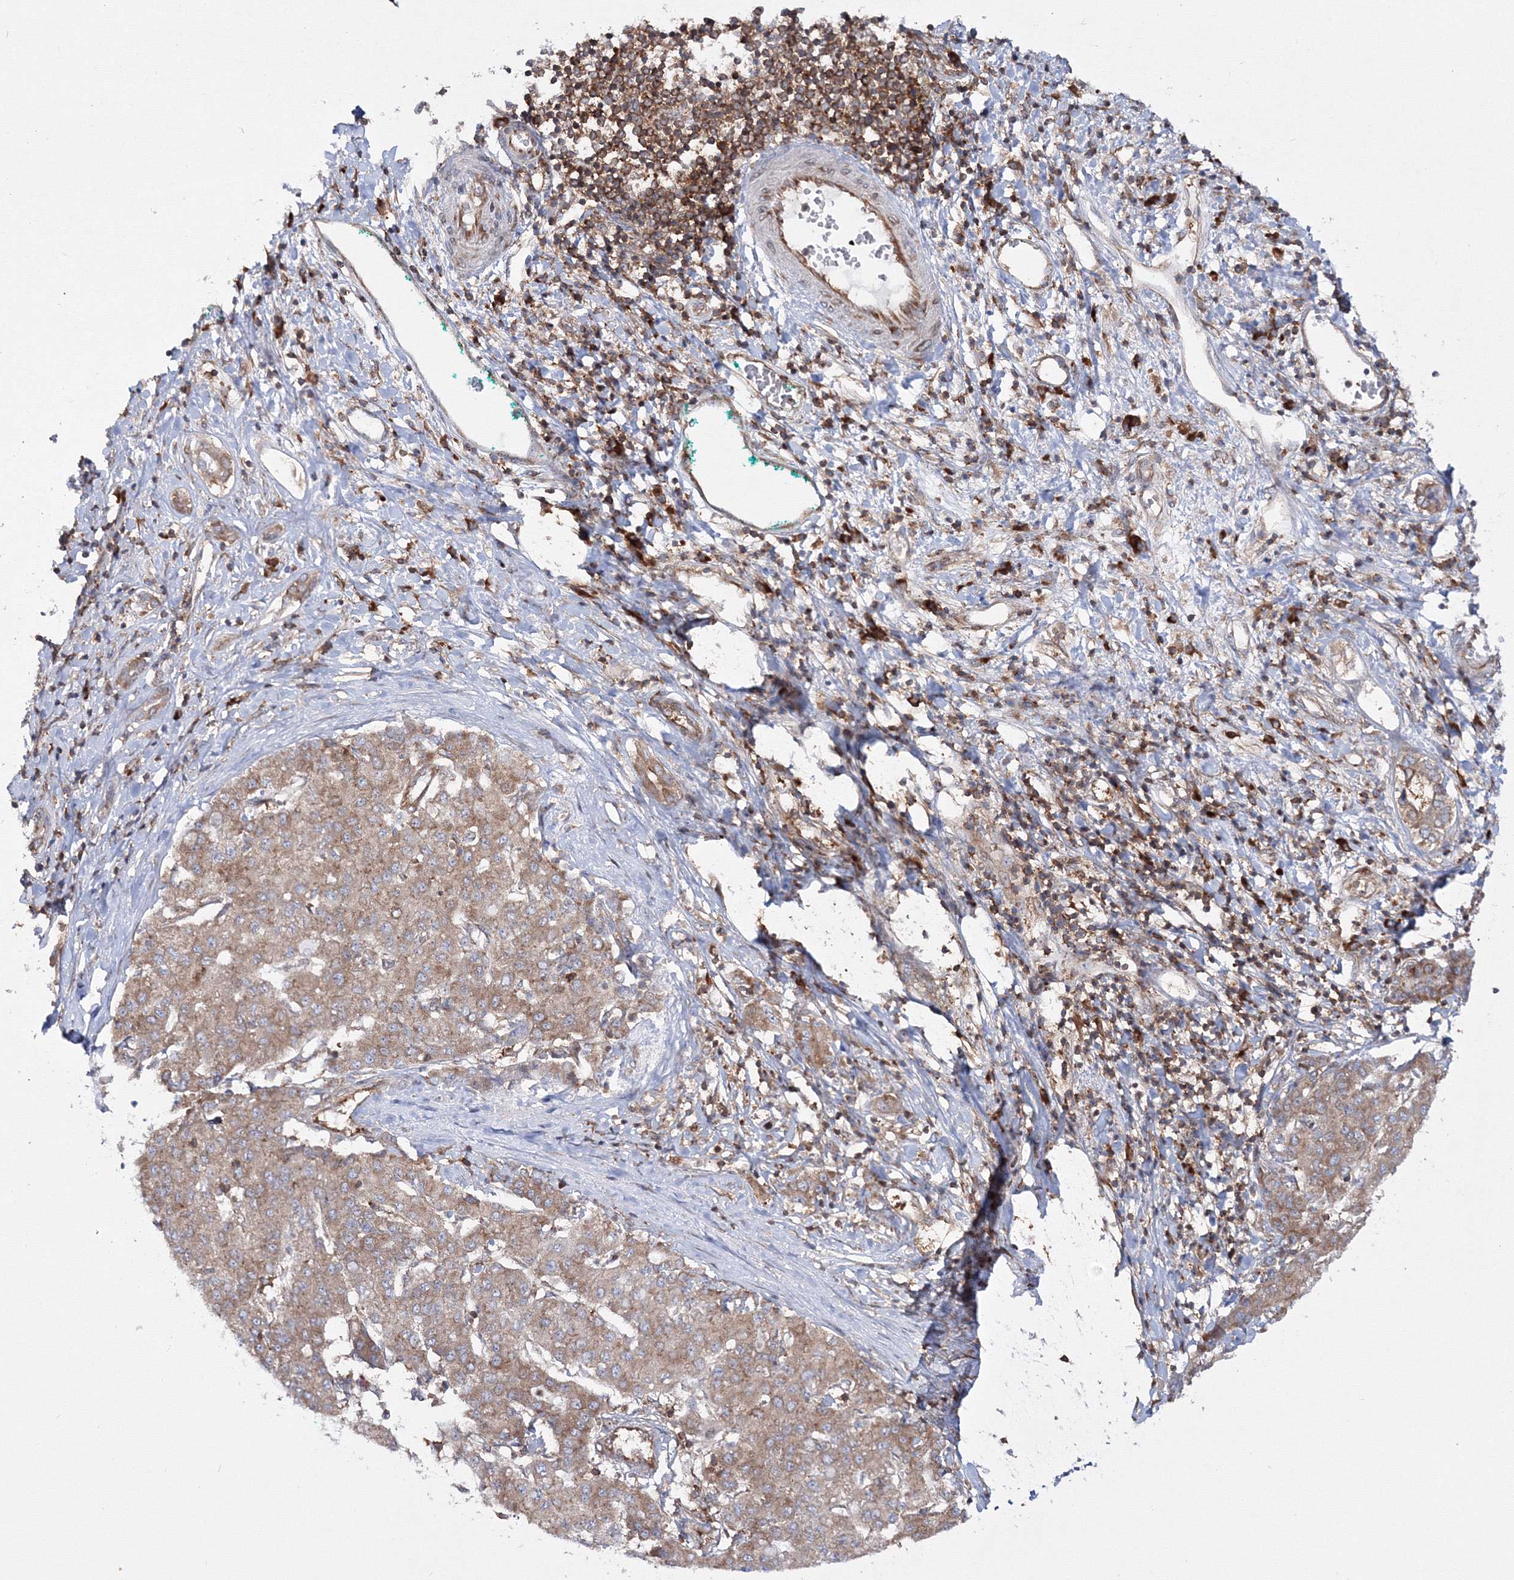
{"staining": {"intensity": "weak", "quantity": ">75%", "location": "cytoplasmic/membranous"}, "tissue": "liver cancer", "cell_type": "Tumor cells", "image_type": "cancer", "snomed": [{"axis": "morphology", "description": "Carcinoma, Hepatocellular, NOS"}, {"axis": "topography", "description": "Liver"}], "caption": "A histopathology image showing weak cytoplasmic/membranous expression in approximately >75% of tumor cells in hepatocellular carcinoma (liver), as visualized by brown immunohistochemical staining.", "gene": "HARS1", "patient": {"sex": "male", "age": 65}}